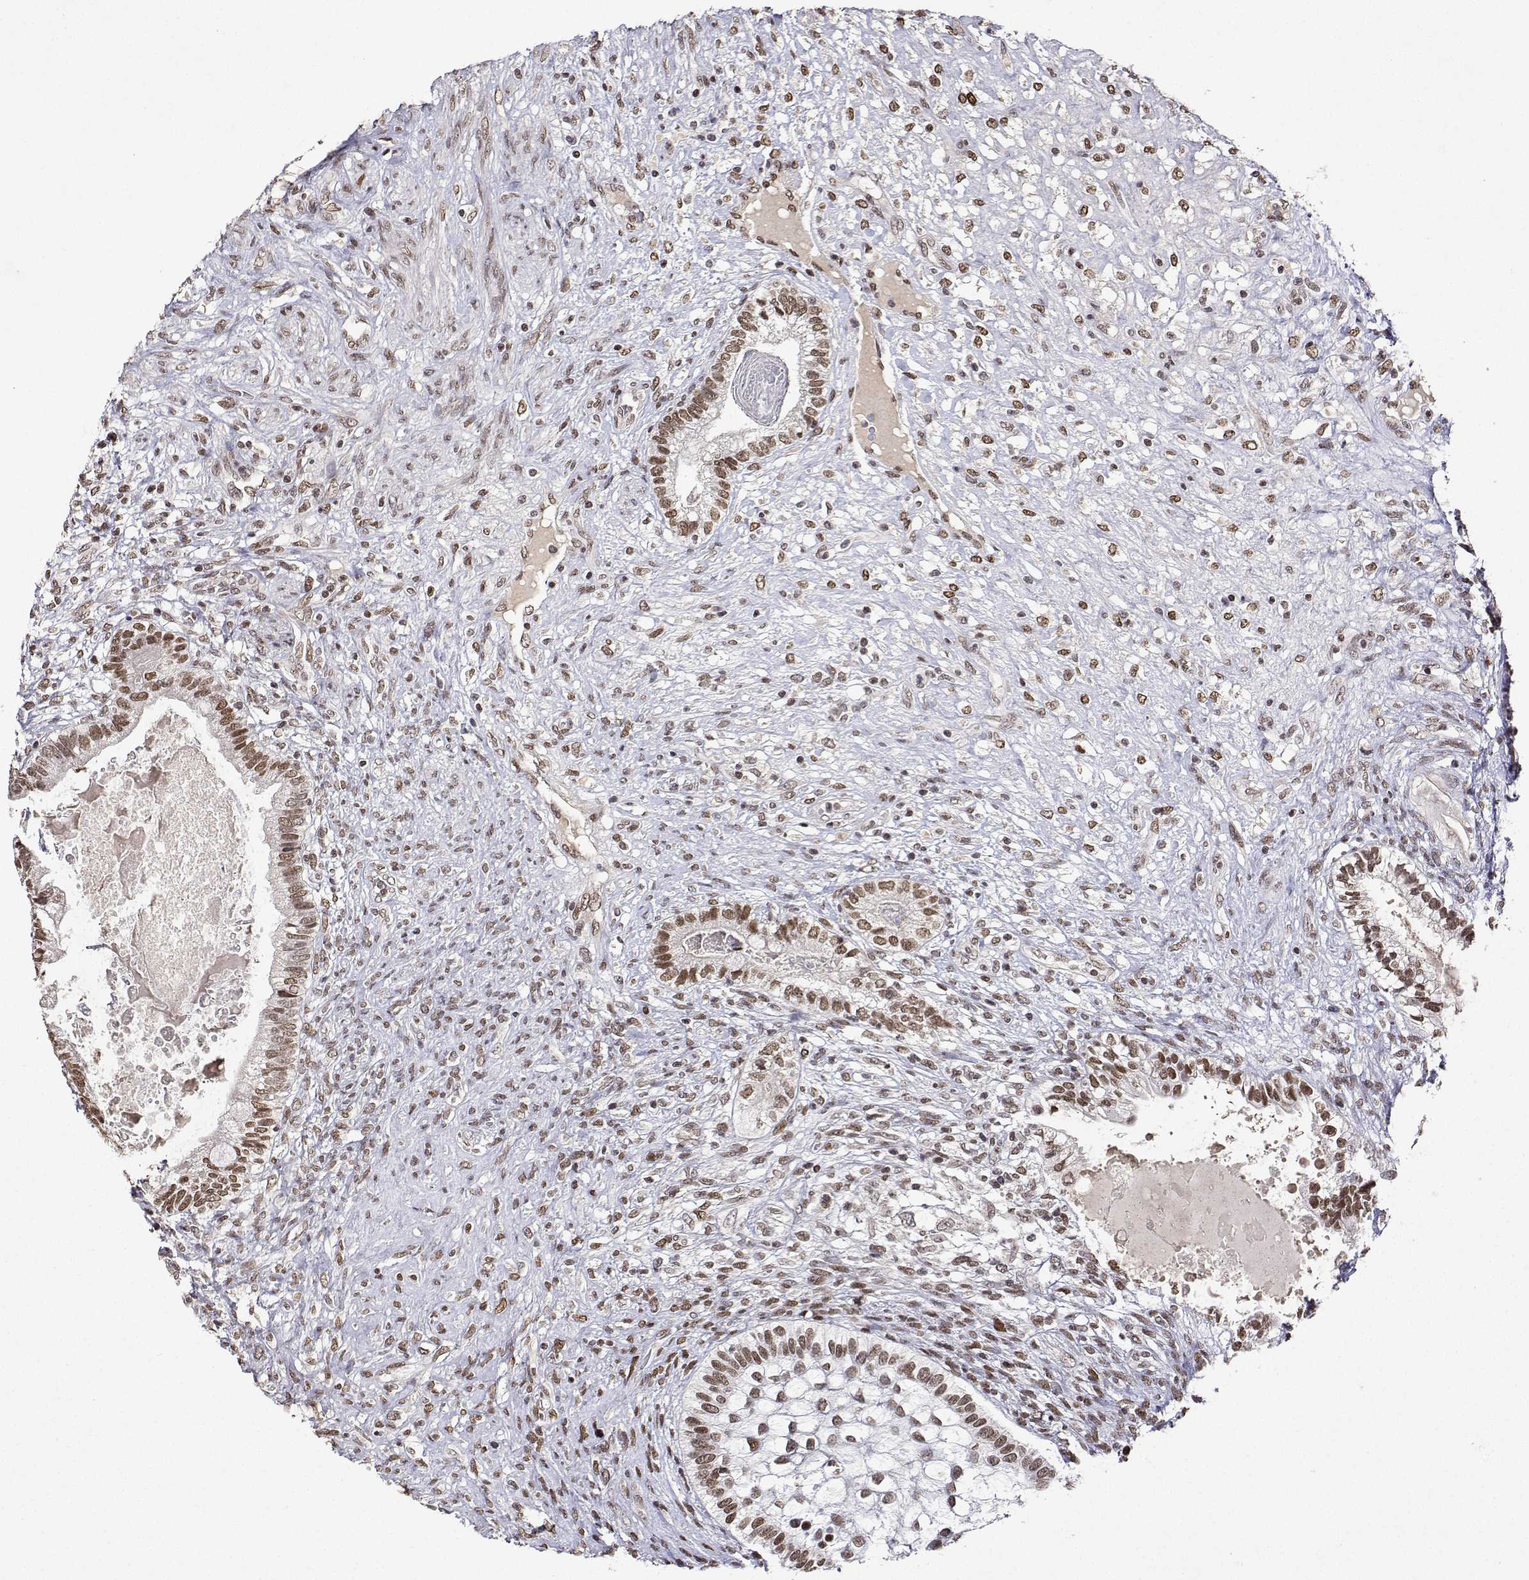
{"staining": {"intensity": "moderate", "quantity": ">75%", "location": "nuclear"}, "tissue": "testis cancer", "cell_type": "Tumor cells", "image_type": "cancer", "snomed": [{"axis": "morphology", "description": "Seminoma, NOS"}, {"axis": "morphology", "description": "Carcinoma, Embryonal, NOS"}, {"axis": "topography", "description": "Testis"}], "caption": "Immunohistochemistry (DAB (3,3'-diaminobenzidine)) staining of human embryonal carcinoma (testis) displays moderate nuclear protein staining in about >75% of tumor cells.", "gene": "XPC", "patient": {"sex": "male", "age": 41}}